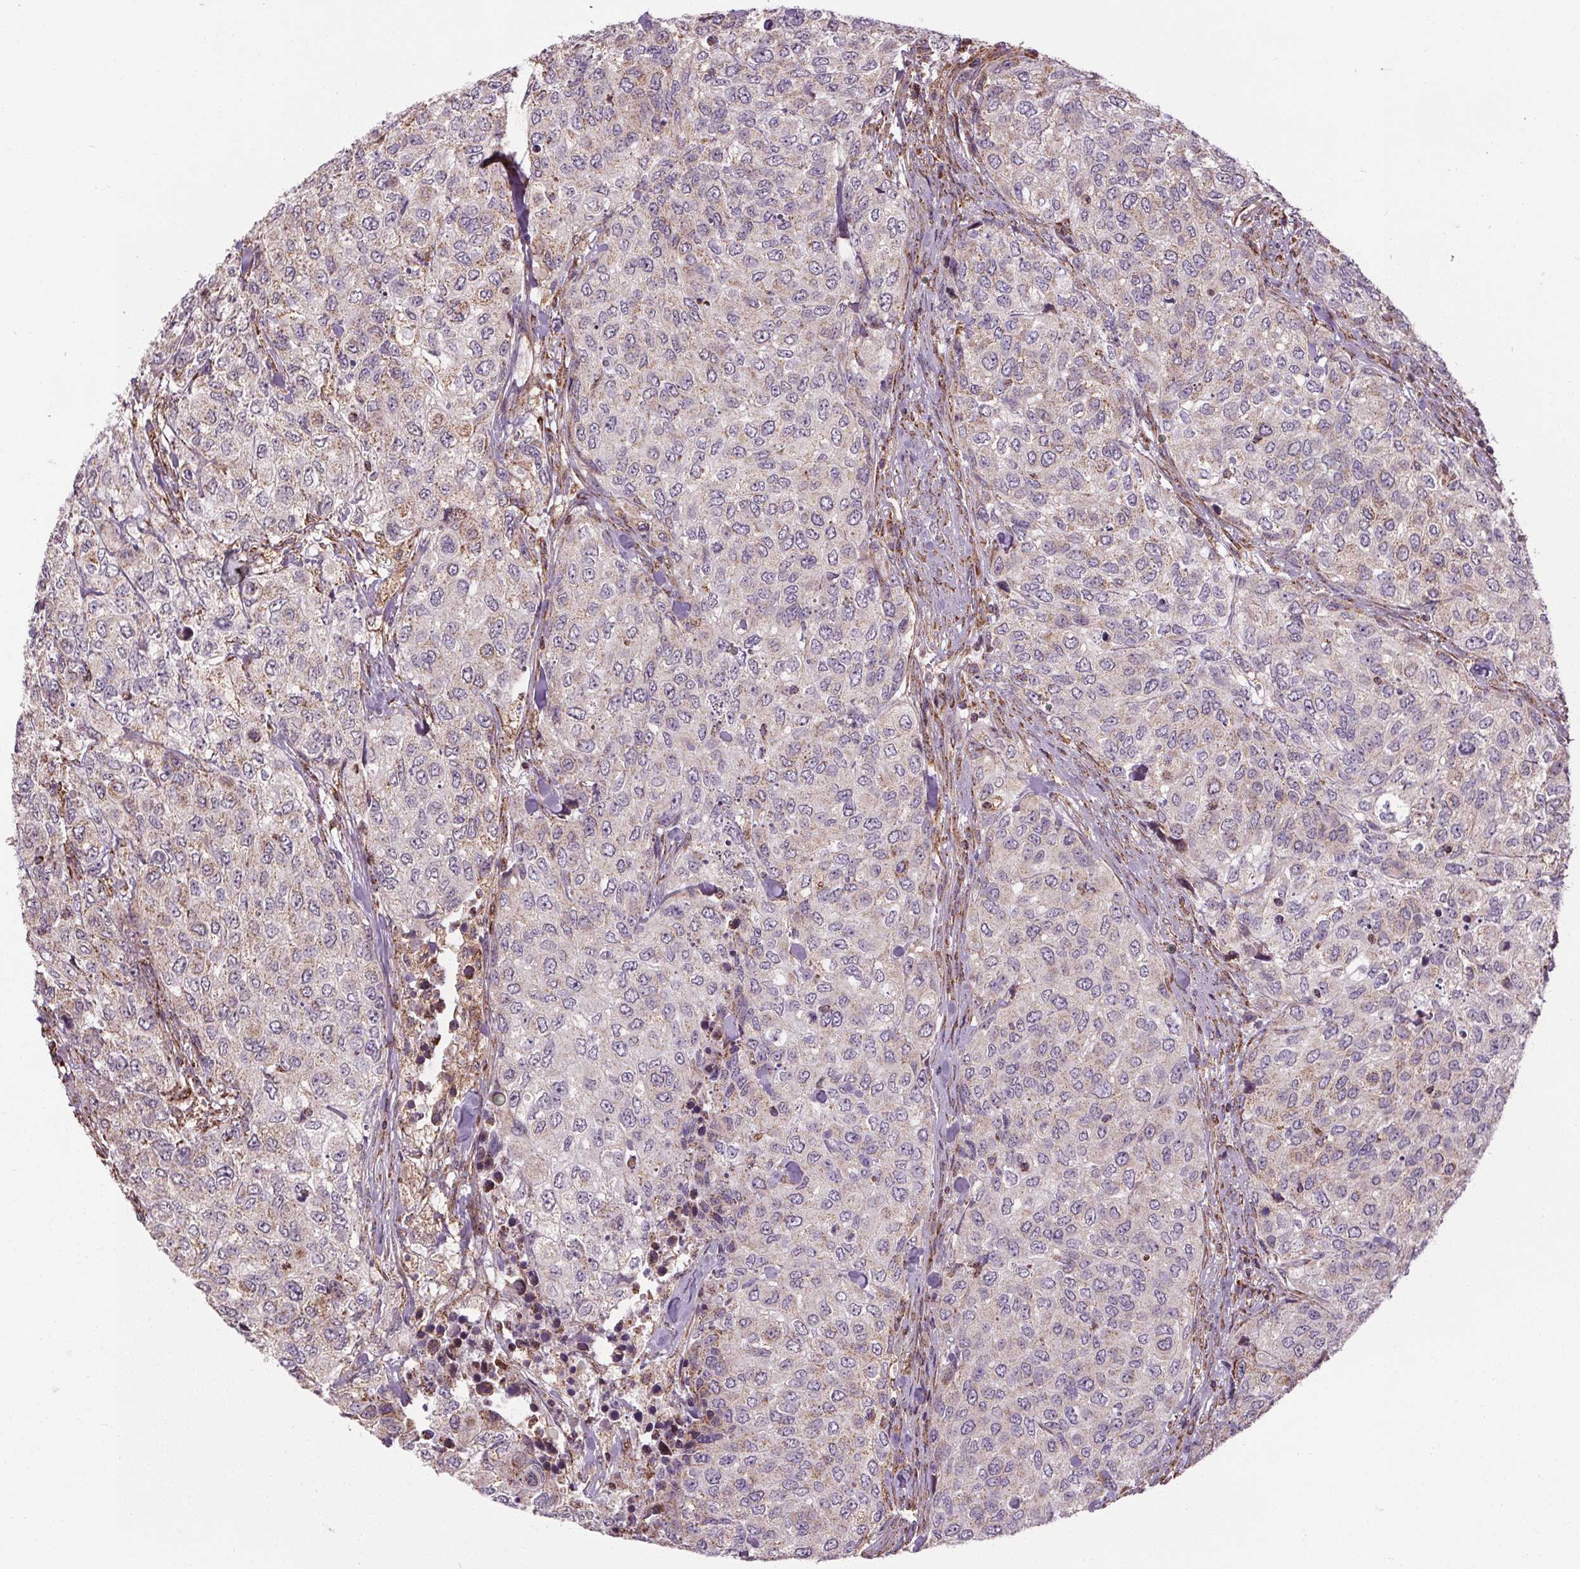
{"staining": {"intensity": "weak", "quantity": "<25%", "location": "cytoplasmic/membranous"}, "tissue": "urothelial cancer", "cell_type": "Tumor cells", "image_type": "cancer", "snomed": [{"axis": "morphology", "description": "Urothelial carcinoma, High grade"}, {"axis": "topography", "description": "Urinary bladder"}], "caption": "There is no significant expression in tumor cells of urothelial cancer. The staining was performed using DAB to visualize the protein expression in brown, while the nuclei were stained in blue with hematoxylin (Magnification: 20x).", "gene": "ZNF548", "patient": {"sex": "female", "age": 78}}